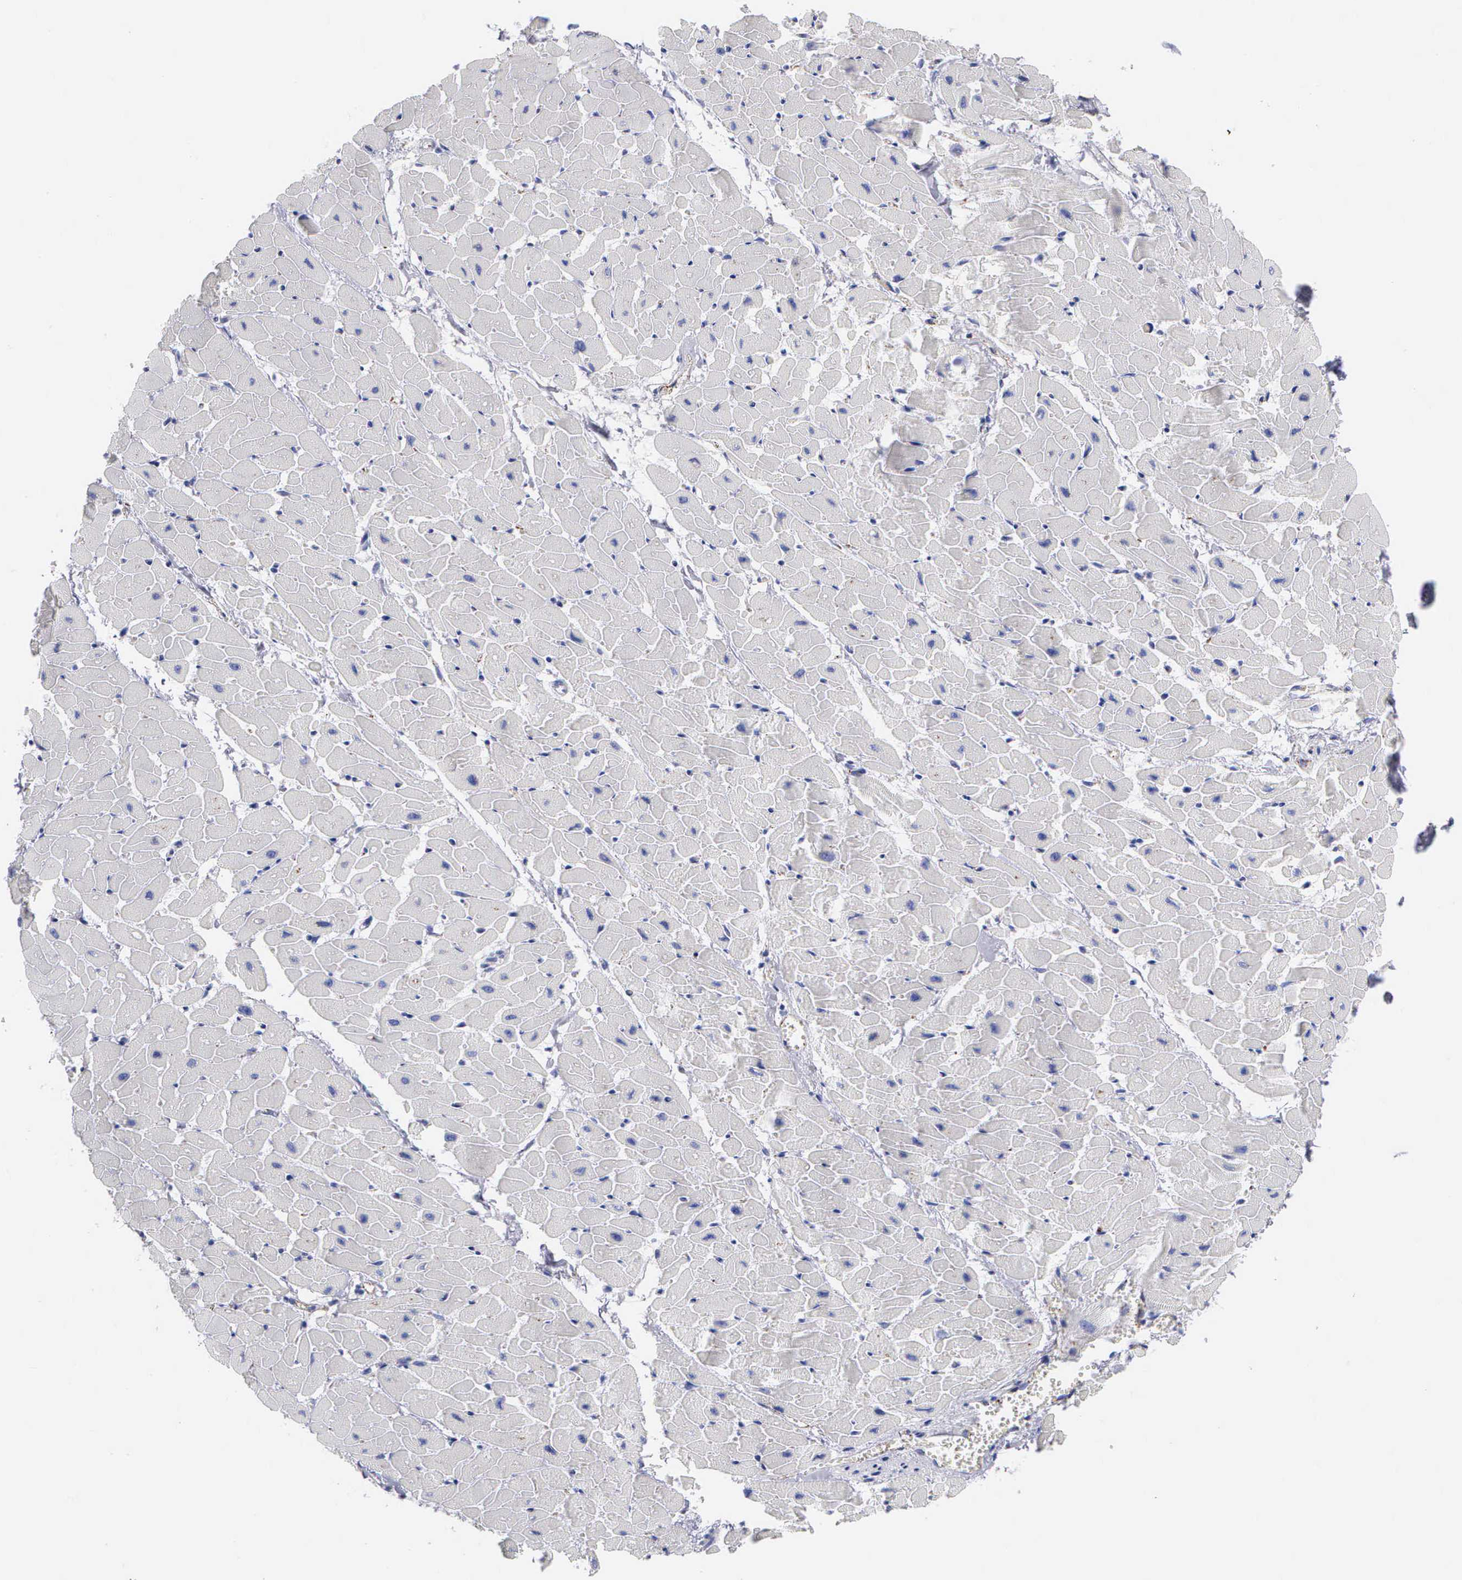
{"staining": {"intensity": "moderate", "quantity": "<25%", "location": "cytoplasmic/membranous"}, "tissue": "heart muscle", "cell_type": "Cardiomyocytes", "image_type": "normal", "snomed": [{"axis": "morphology", "description": "Normal tissue, NOS"}, {"axis": "topography", "description": "Heart"}], "caption": "The immunohistochemical stain labels moderate cytoplasmic/membranous staining in cardiomyocytes of benign heart muscle.", "gene": "CTSL", "patient": {"sex": "female", "age": 19}}